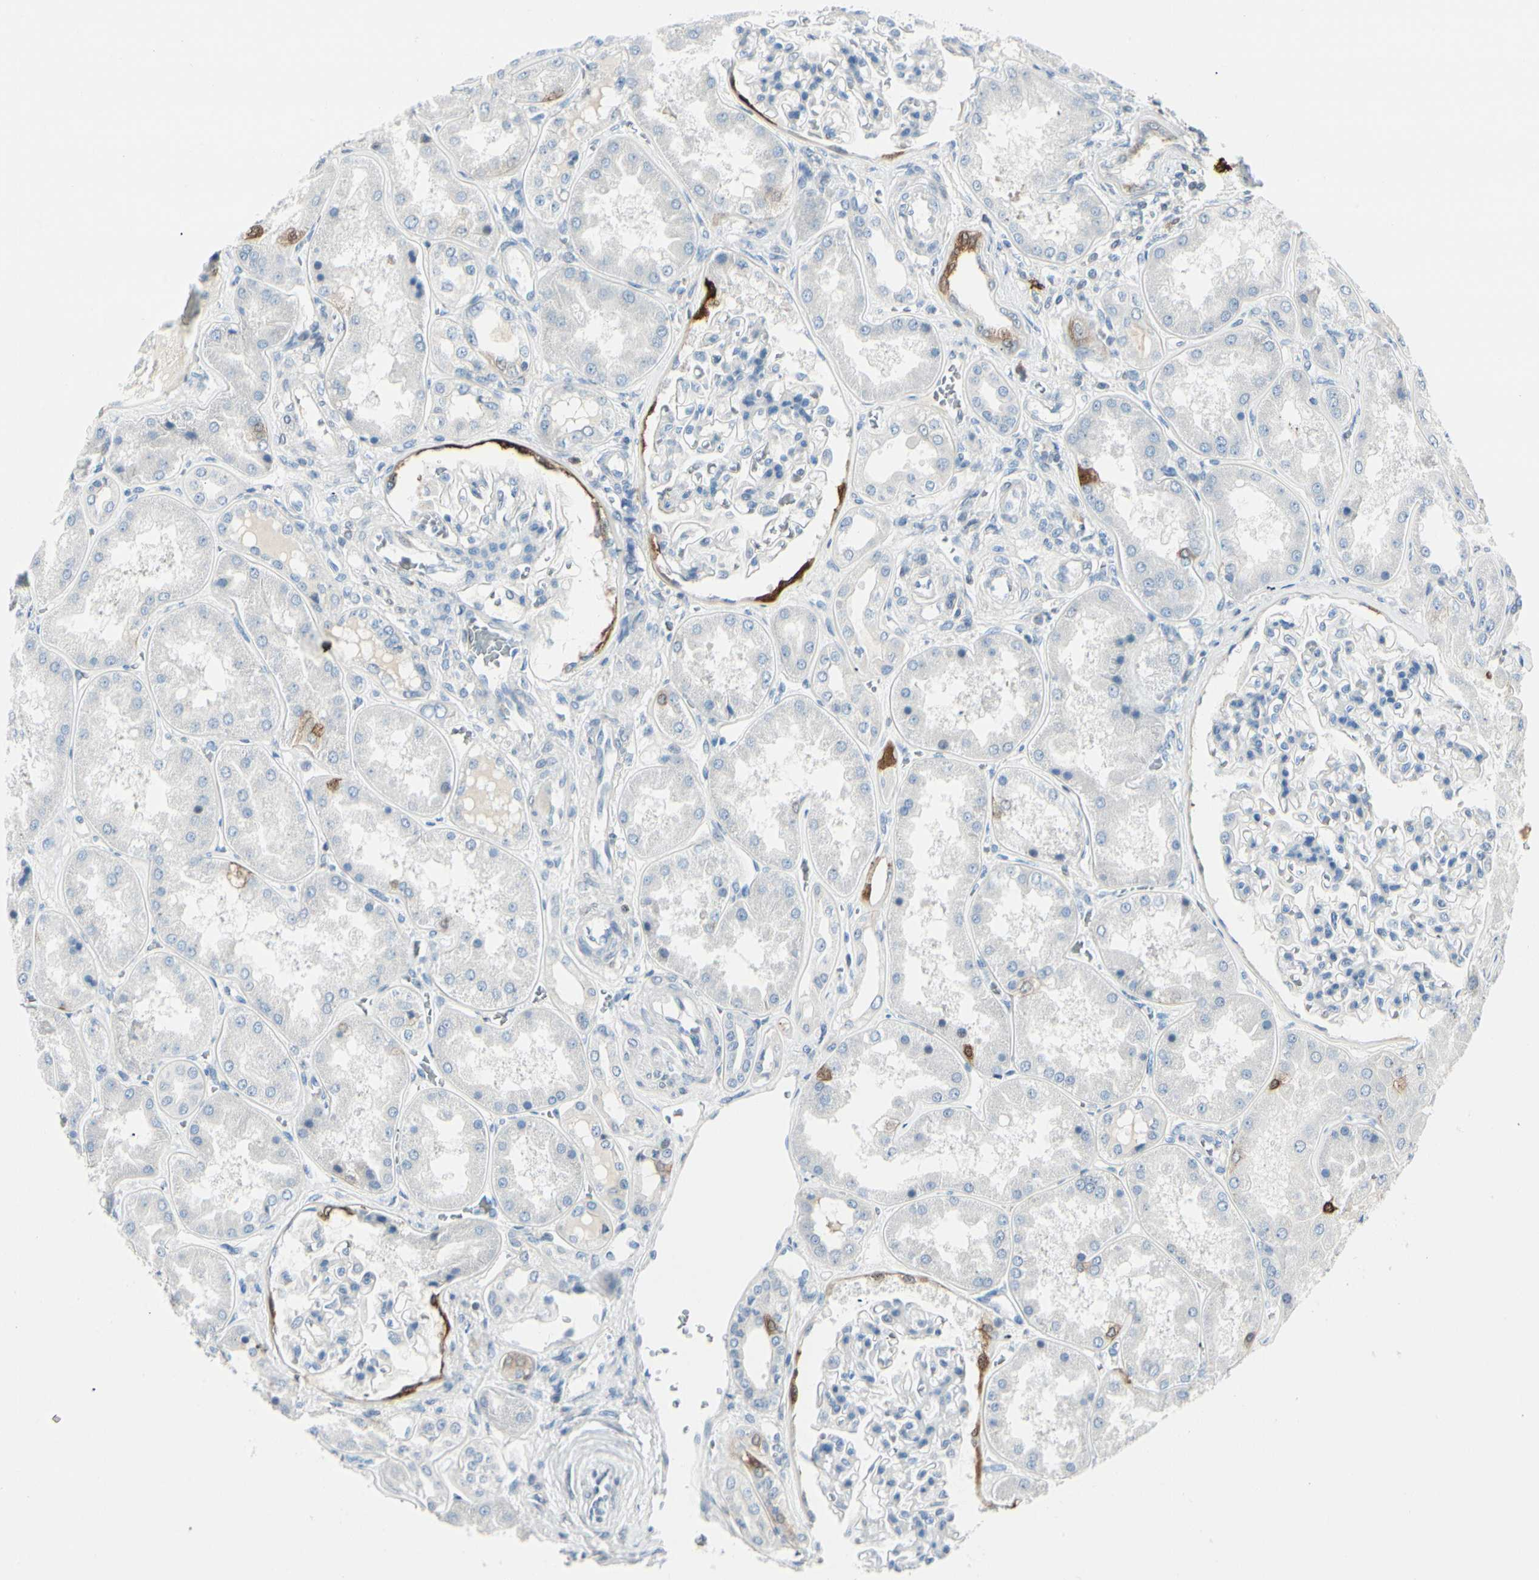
{"staining": {"intensity": "negative", "quantity": "none", "location": "none"}, "tissue": "kidney", "cell_type": "Cells in glomeruli", "image_type": "normal", "snomed": [{"axis": "morphology", "description": "Normal tissue, NOS"}, {"axis": "topography", "description": "Kidney"}], "caption": "Cells in glomeruli are negative for protein expression in unremarkable human kidney. (DAB immunohistochemistry, high magnification).", "gene": "TRAF1", "patient": {"sex": "female", "age": 56}}